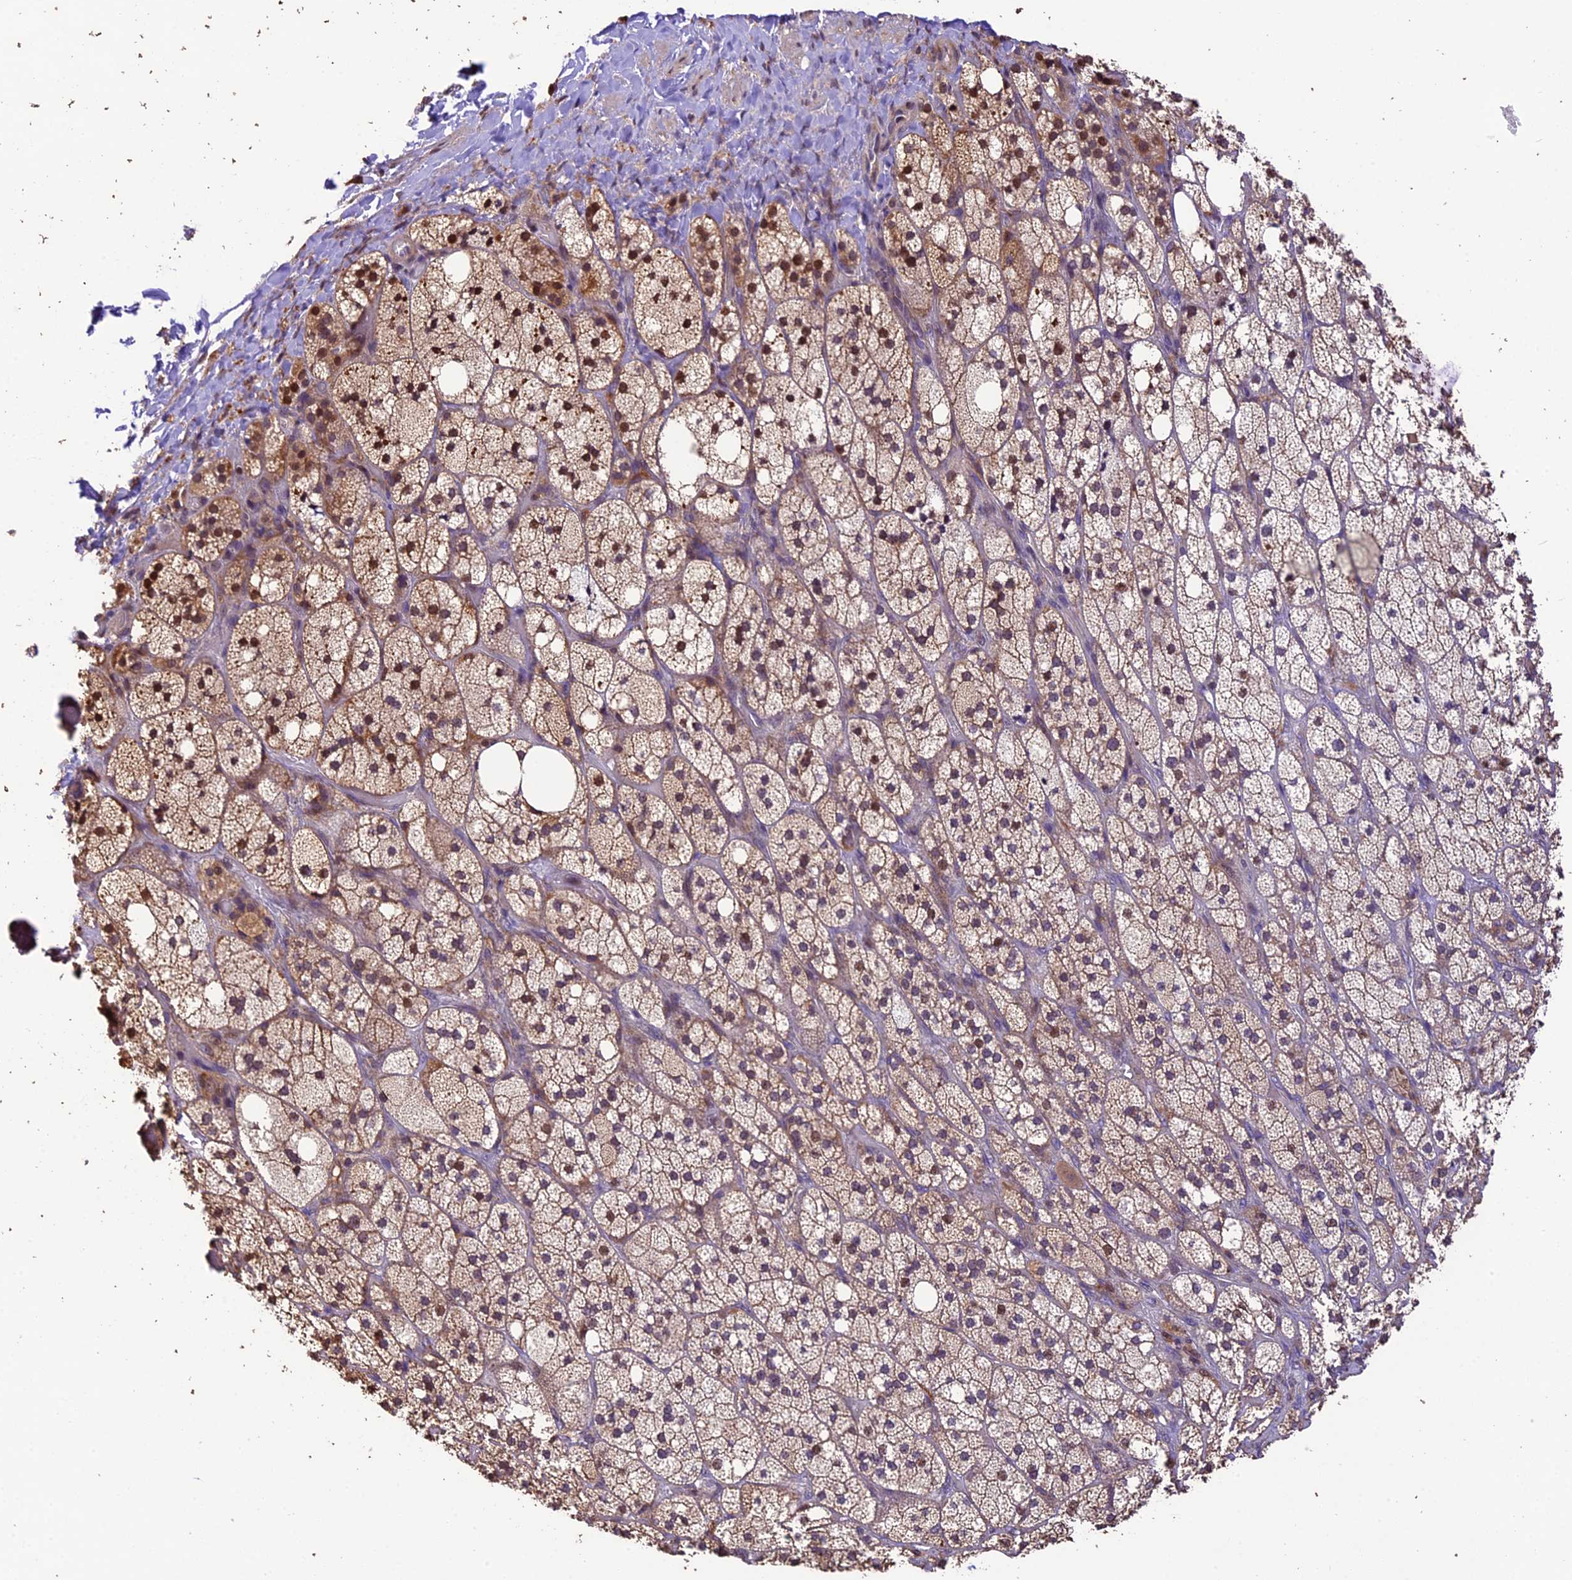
{"staining": {"intensity": "weak", "quantity": ">75%", "location": "cytoplasmic/membranous,nuclear"}, "tissue": "adrenal gland", "cell_type": "Glandular cells", "image_type": "normal", "snomed": [{"axis": "morphology", "description": "Normal tissue, NOS"}, {"axis": "topography", "description": "Adrenal gland"}], "caption": "IHC (DAB (3,3'-diaminobenzidine)) staining of unremarkable human adrenal gland displays weak cytoplasmic/membranous,nuclear protein expression in approximately >75% of glandular cells. The protein of interest is stained brown, and the nuclei are stained in blue (DAB IHC with brightfield microscopy, high magnification).", "gene": "DGKH", "patient": {"sex": "male", "age": 61}}